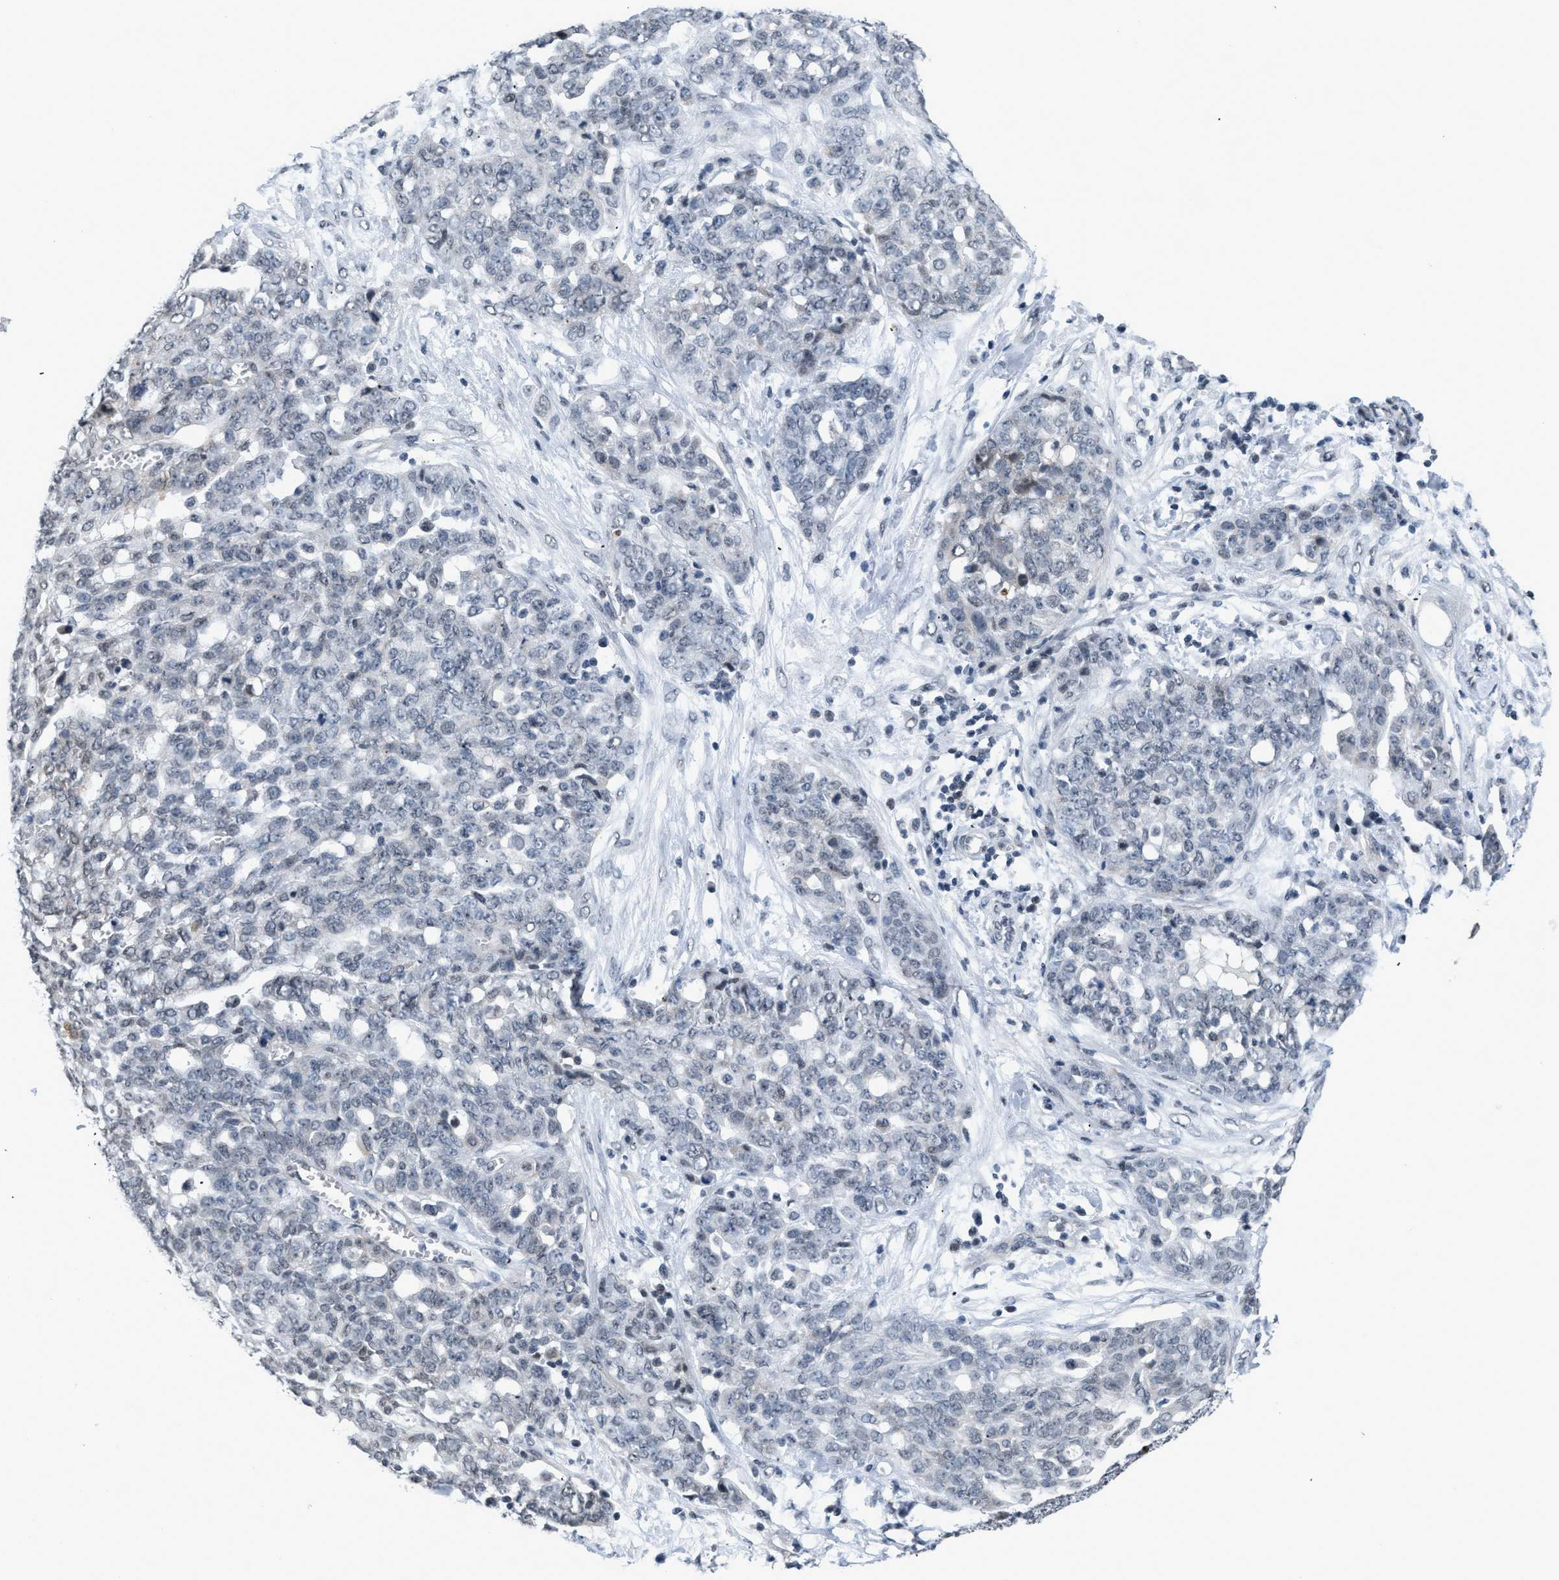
{"staining": {"intensity": "negative", "quantity": "none", "location": "none"}, "tissue": "ovarian cancer", "cell_type": "Tumor cells", "image_type": "cancer", "snomed": [{"axis": "morphology", "description": "Cystadenocarcinoma, serous, NOS"}, {"axis": "topography", "description": "Soft tissue"}, {"axis": "topography", "description": "Ovary"}], "caption": "The micrograph displays no significant staining in tumor cells of ovarian cancer.", "gene": "RAF1", "patient": {"sex": "female", "age": 57}}